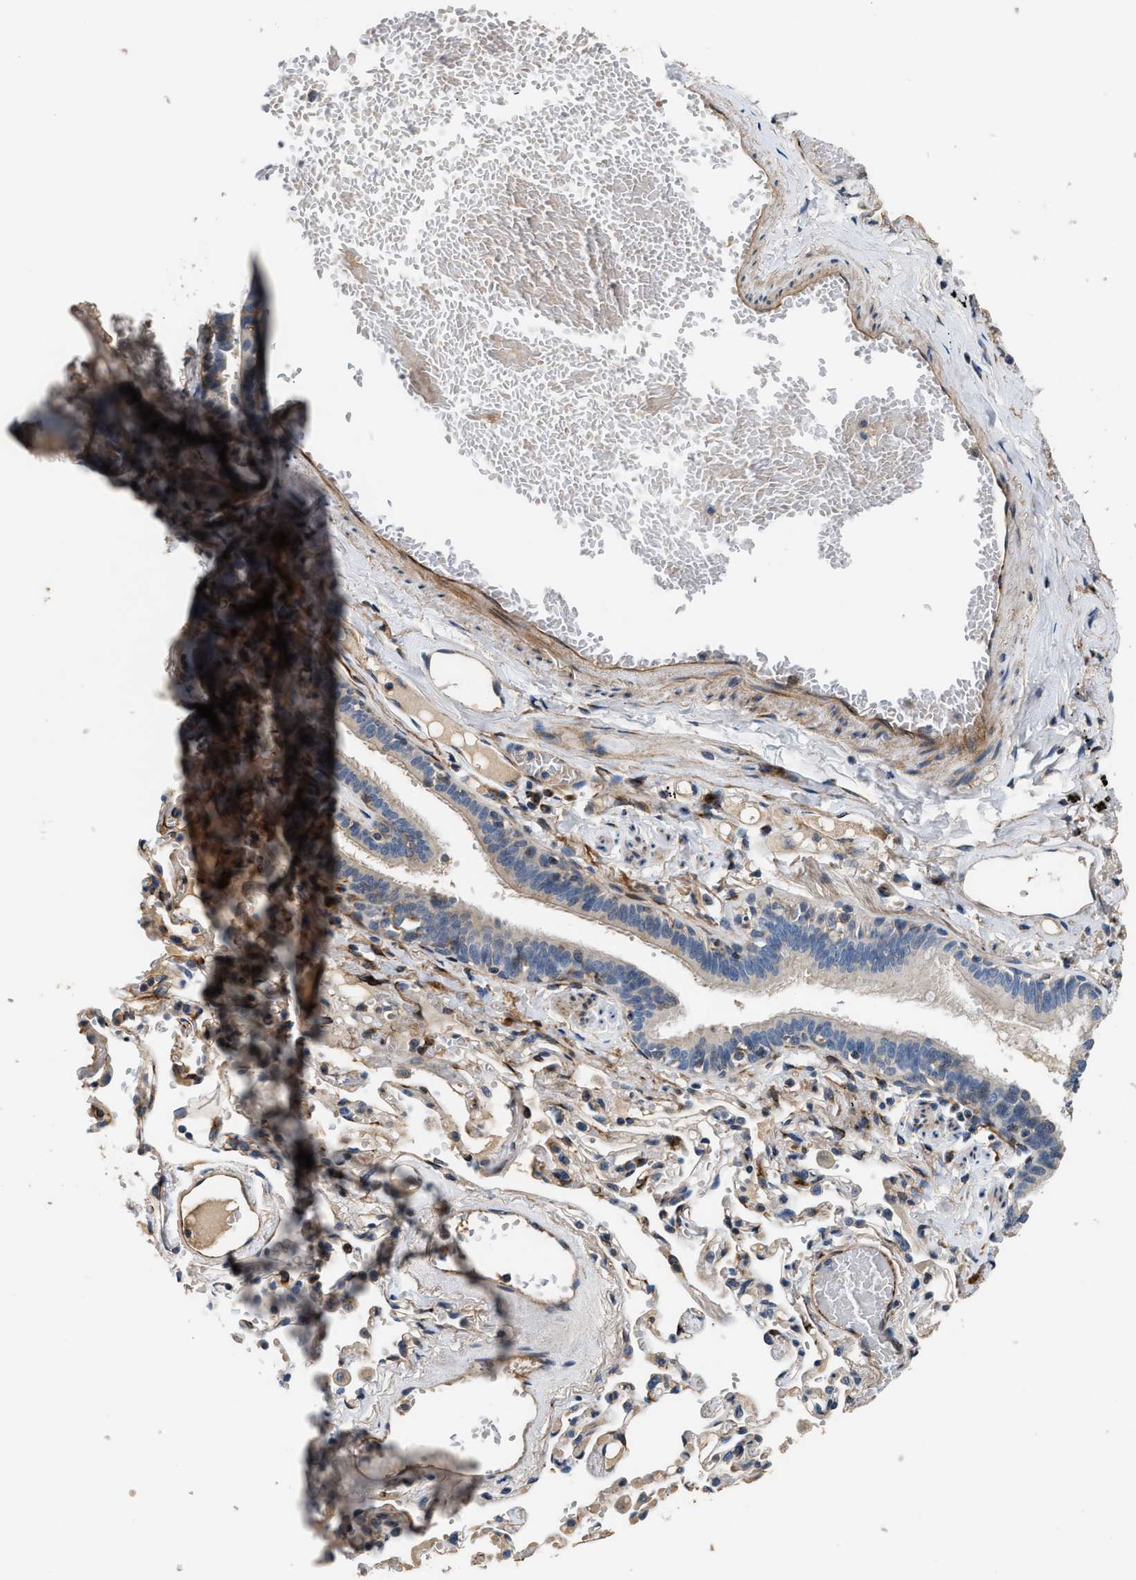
{"staining": {"intensity": "moderate", "quantity": "25%-75%", "location": "cytoplasmic/membranous"}, "tissue": "bronchus", "cell_type": "Respiratory epithelial cells", "image_type": "normal", "snomed": [{"axis": "morphology", "description": "Normal tissue, NOS"}, {"axis": "morphology", "description": "Inflammation, NOS"}, {"axis": "topography", "description": "Cartilage tissue"}, {"axis": "topography", "description": "Lung"}], "caption": "Immunohistochemical staining of benign human bronchus reveals medium levels of moderate cytoplasmic/membranous positivity in approximately 25%-75% of respiratory epithelial cells. The staining was performed using DAB (3,3'-diaminobenzidine), with brown indicating positive protein expression. Nuclei are stained blue with hematoxylin.", "gene": "IL17RC", "patient": {"sex": "male", "age": 71}}